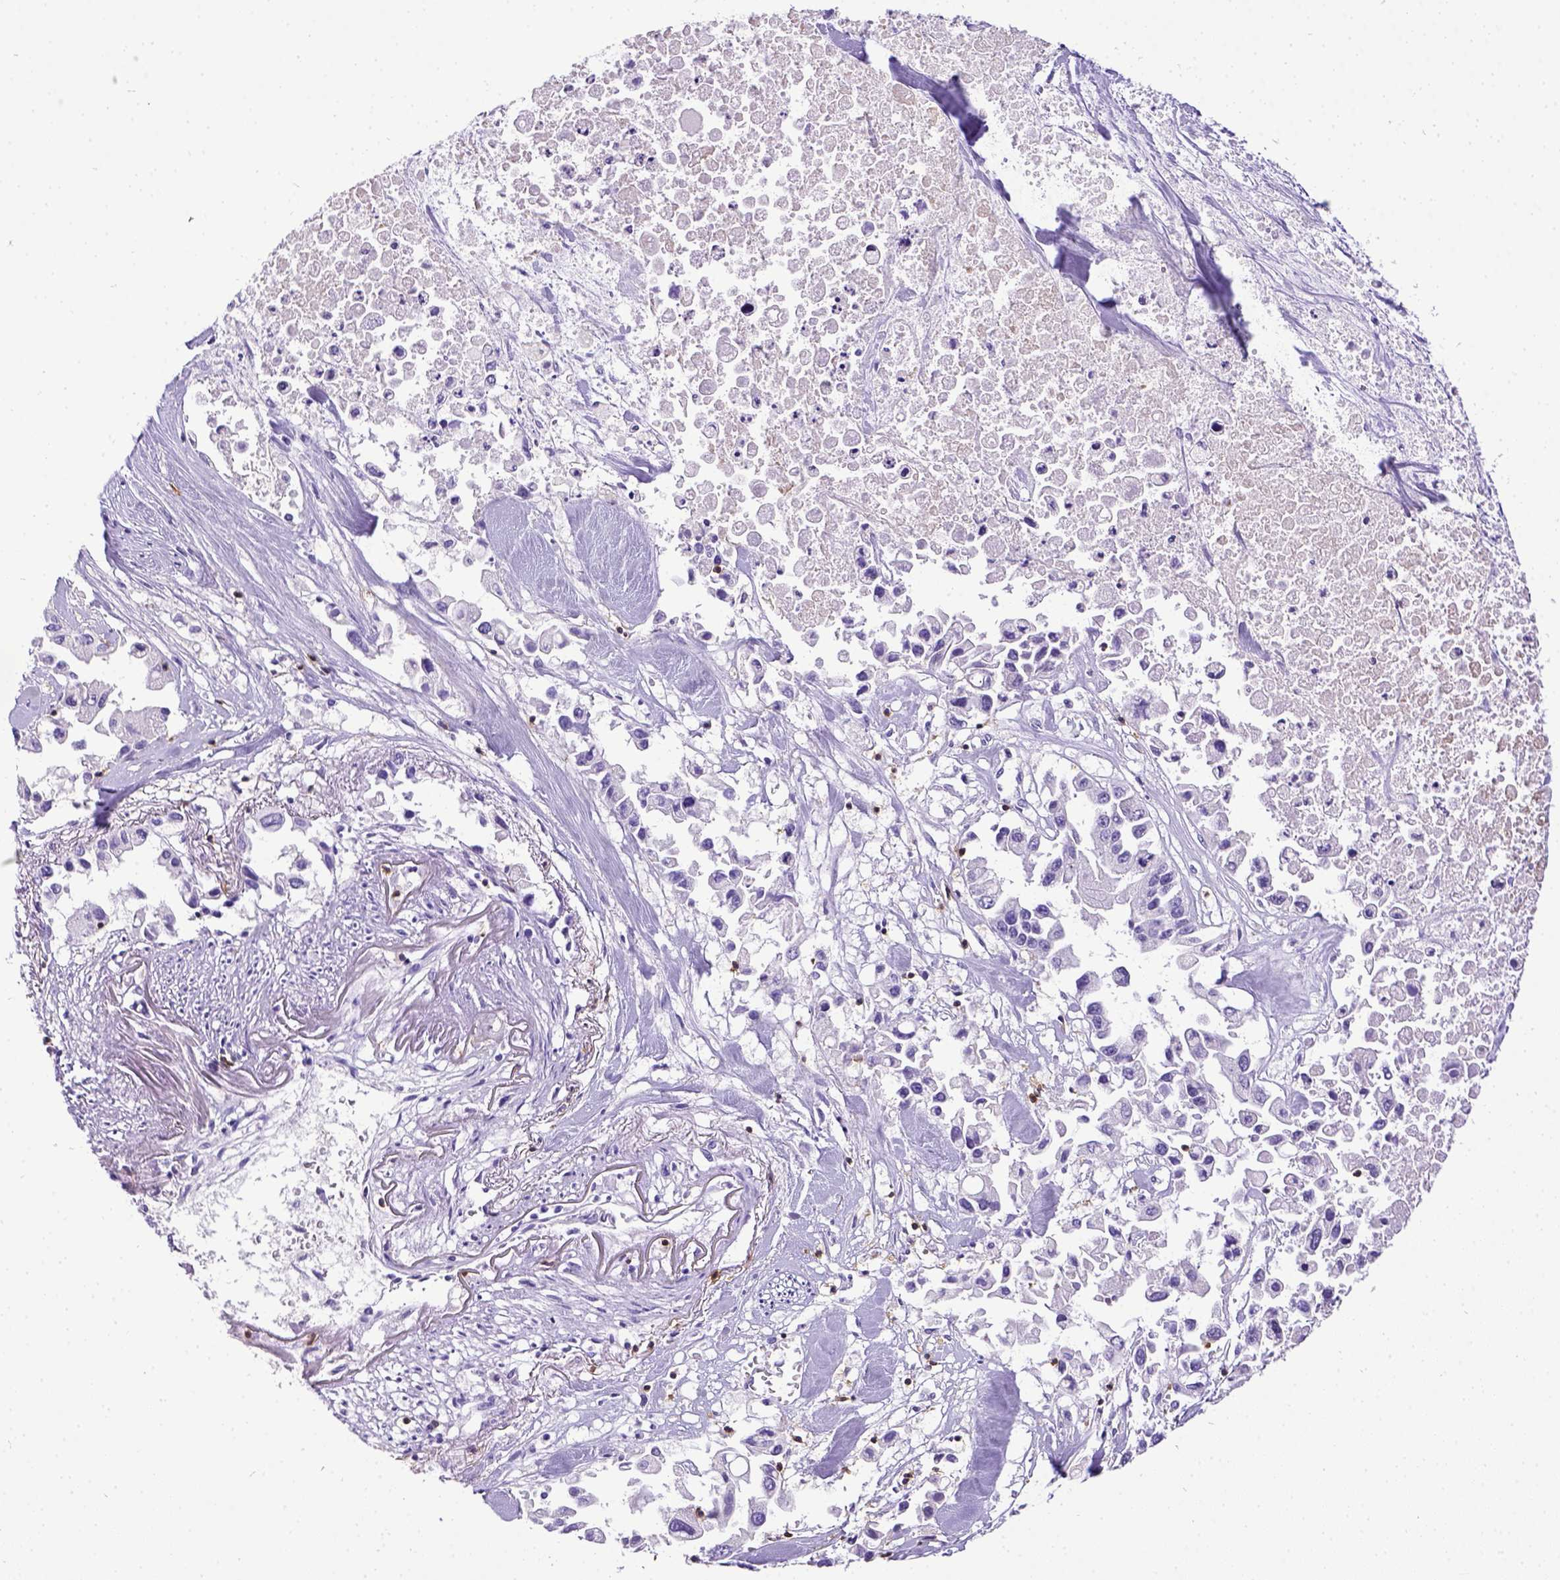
{"staining": {"intensity": "negative", "quantity": "none", "location": "none"}, "tissue": "pancreatic cancer", "cell_type": "Tumor cells", "image_type": "cancer", "snomed": [{"axis": "morphology", "description": "Adenocarcinoma, NOS"}, {"axis": "topography", "description": "Pancreas"}], "caption": "Tumor cells are negative for protein expression in human adenocarcinoma (pancreatic).", "gene": "CD3E", "patient": {"sex": "female", "age": 83}}